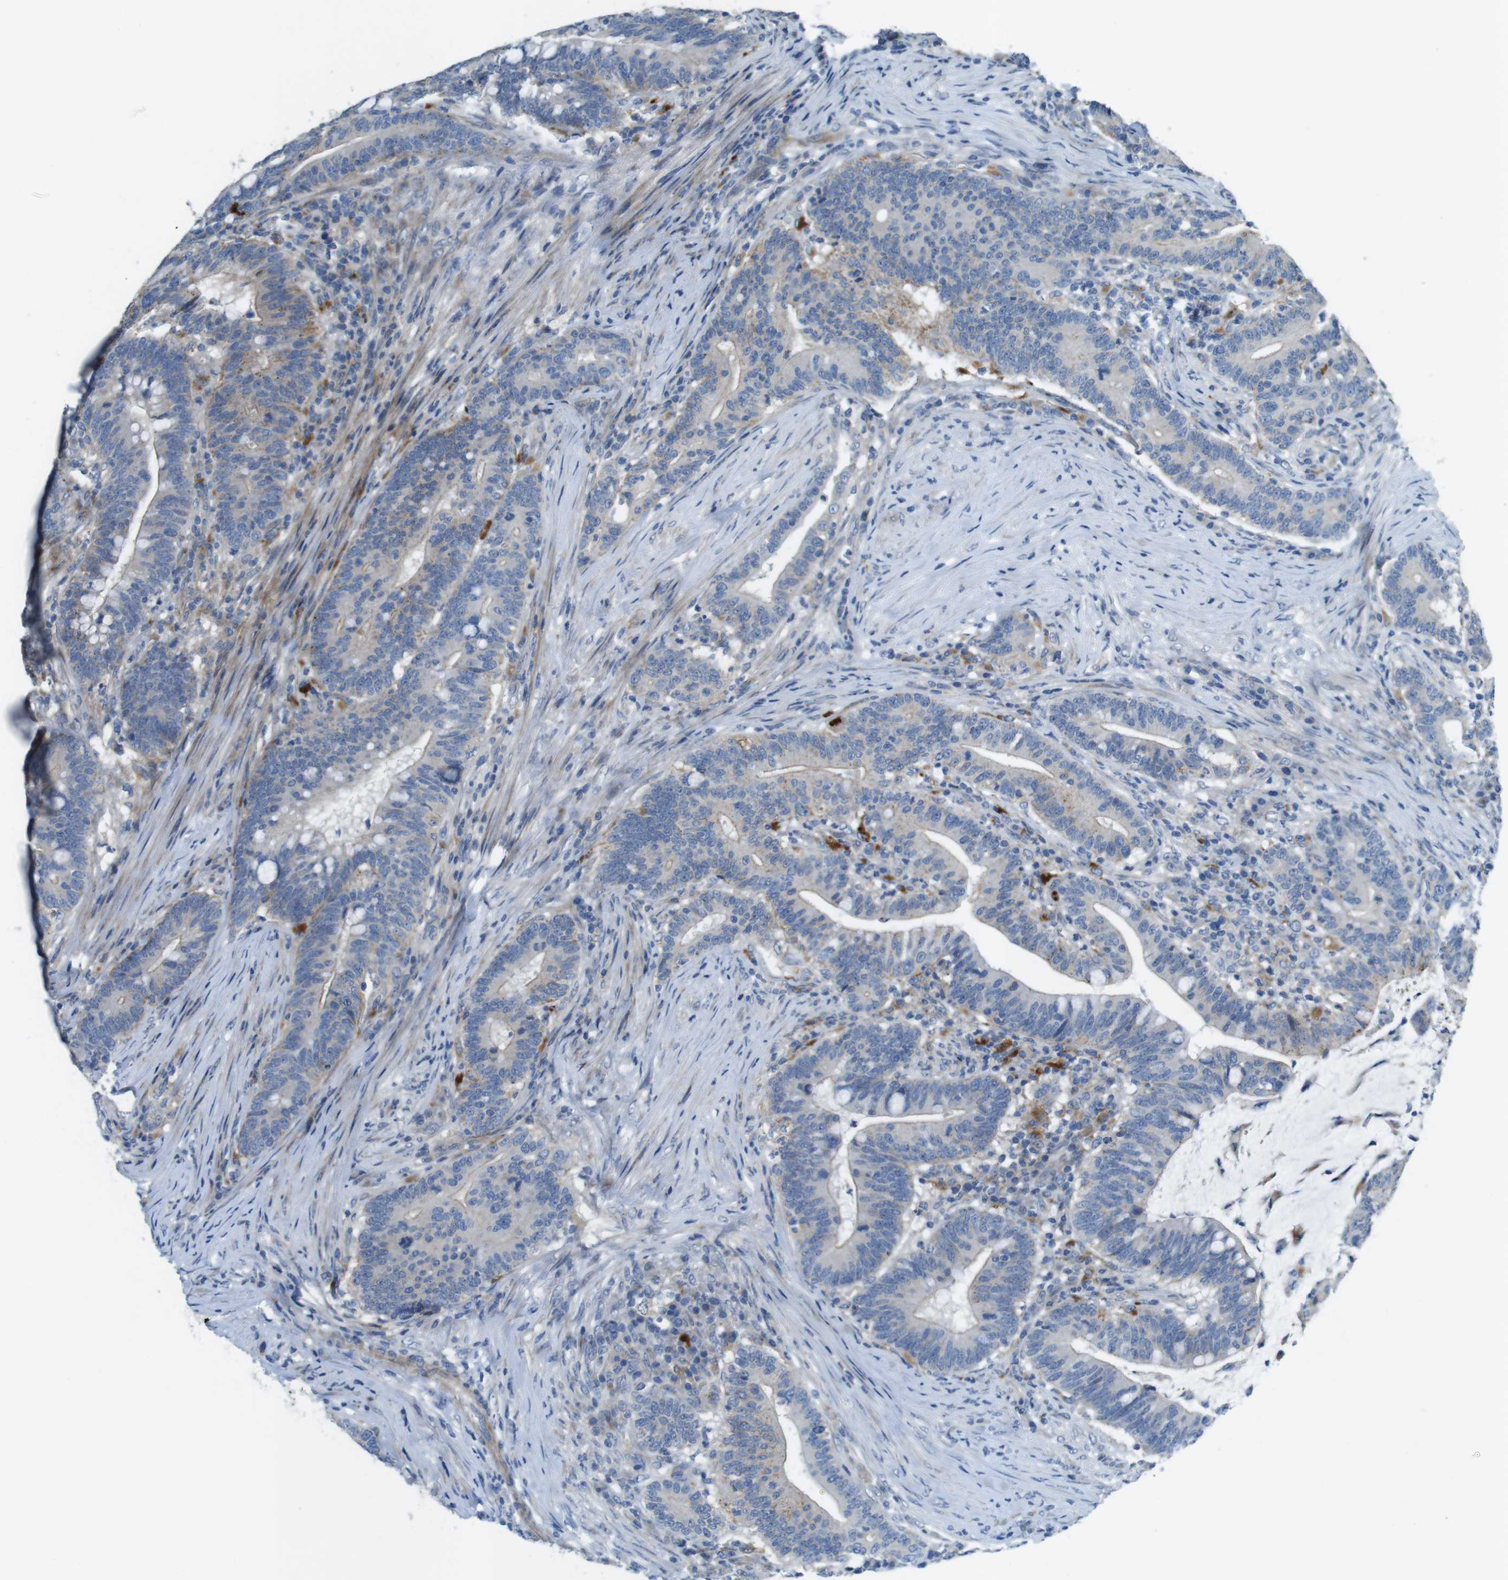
{"staining": {"intensity": "negative", "quantity": "none", "location": "none"}, "tissue": "colorectal cancer", "cell_type": "Tumor cells", "image_type": "cancer", "snomed": [{"axis": "morphology", "description": "Normal tissue, NOS"}, {"axis": "morphology", "description": "Adenocarcinoma, NOS"}, {"axis": "topography", "description": "Colon"}], "caption": "High magnification brightfield microscopy of colorectal cancer (adenocarcinoma) stained with DAB (brown) and counterstained with hematoxylin (blue): tumor cells show no significant expression.", "gene": "TYW1", "patient": {"sex": "female", "age": 66}}